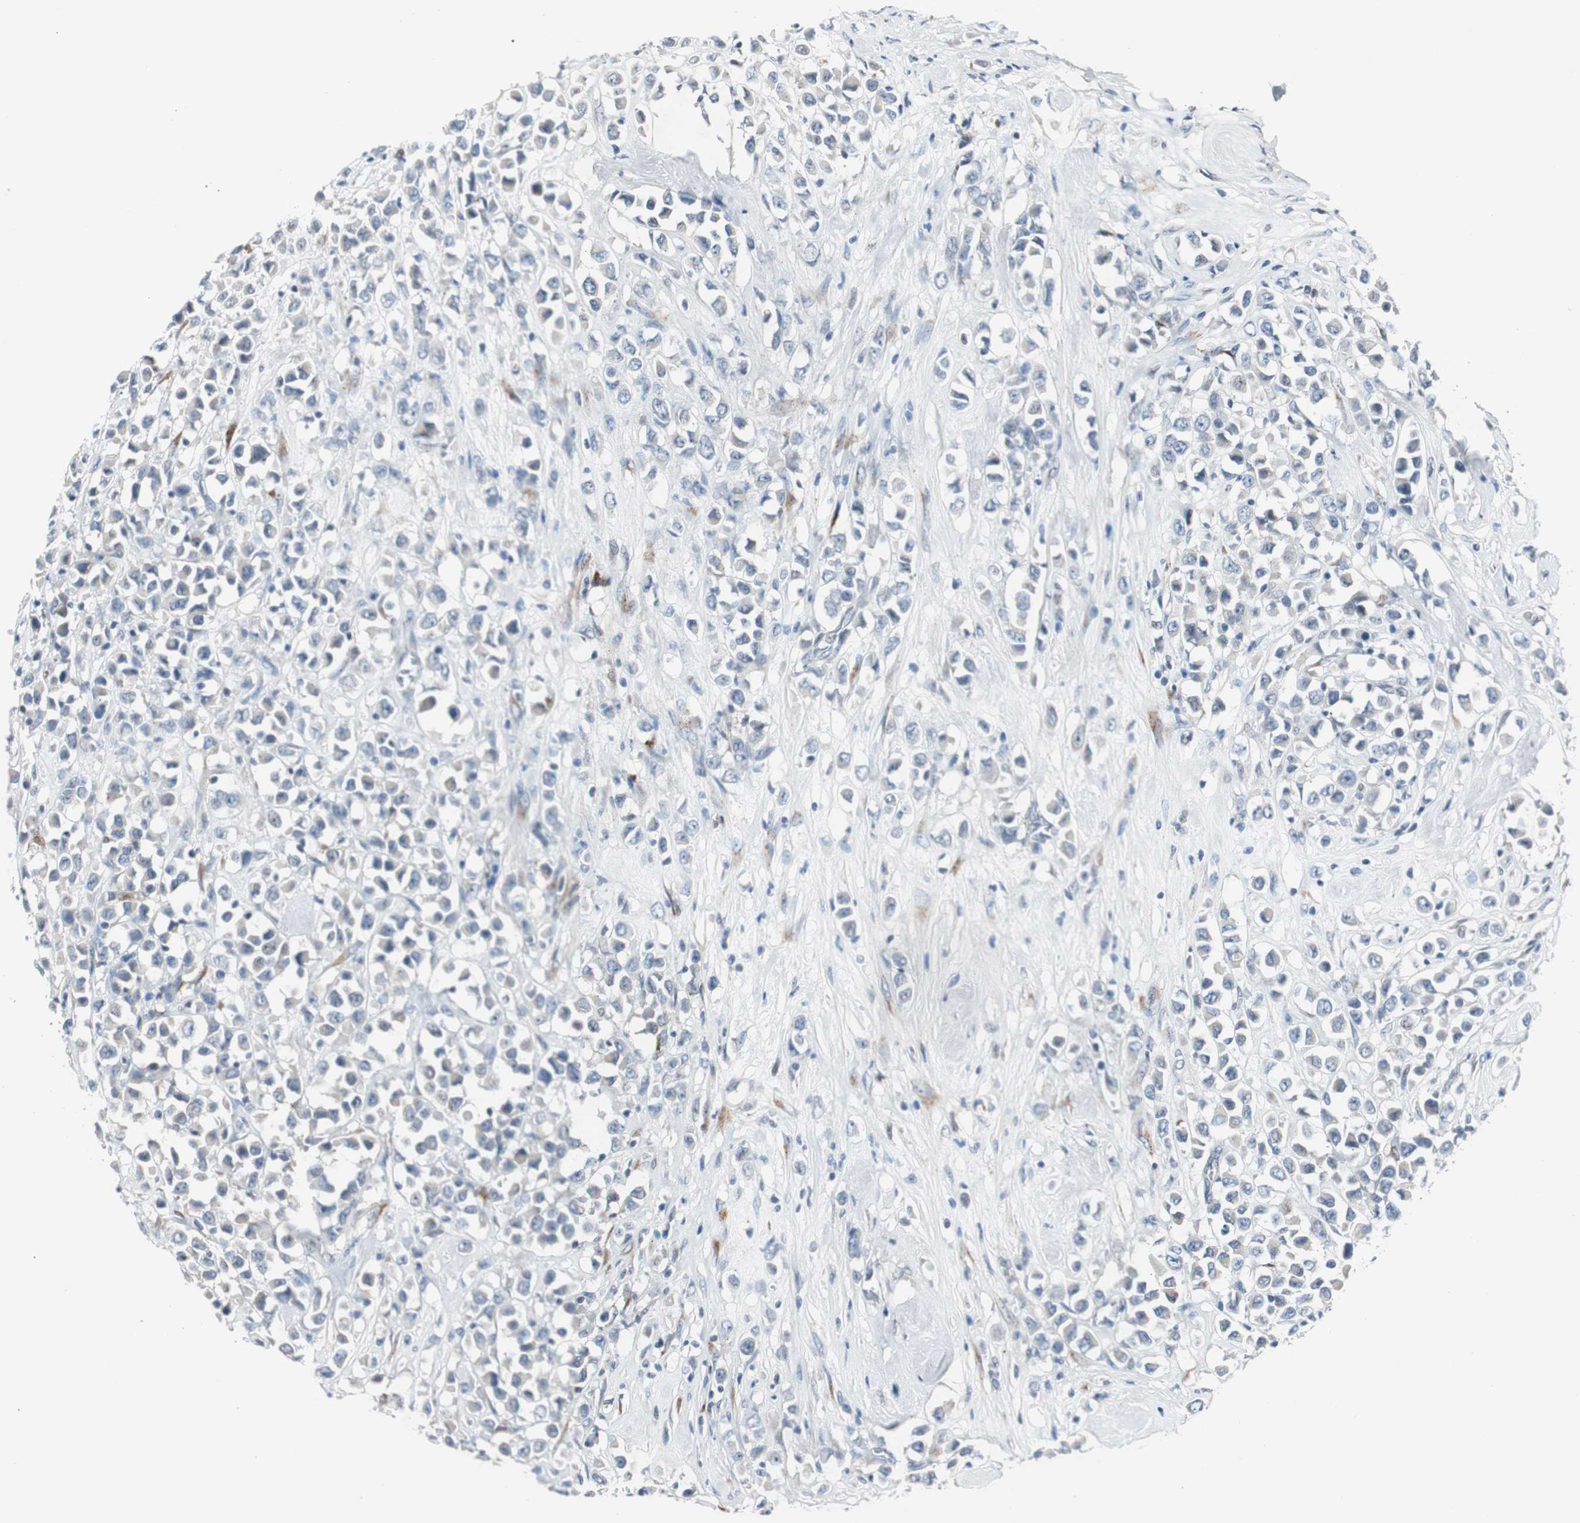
{"staining": {"intensity": "negative", "quantity": "none", "location": "none"}, "tissue": "breast cancer", "cell_type": "Tumor cells", "image_type": "cancer", "snomed": [{"axis": "morphology", "description": "Duct carcinoma"}, {"axis": "topography", "description": "Breast"}], "caption": "Breast intraductal carcinoma was stained to show a protein in brown. There is no significant positivity in tumor cells.", "gene": "SOX30", "patient": {"sex": "female", "age": 61}}